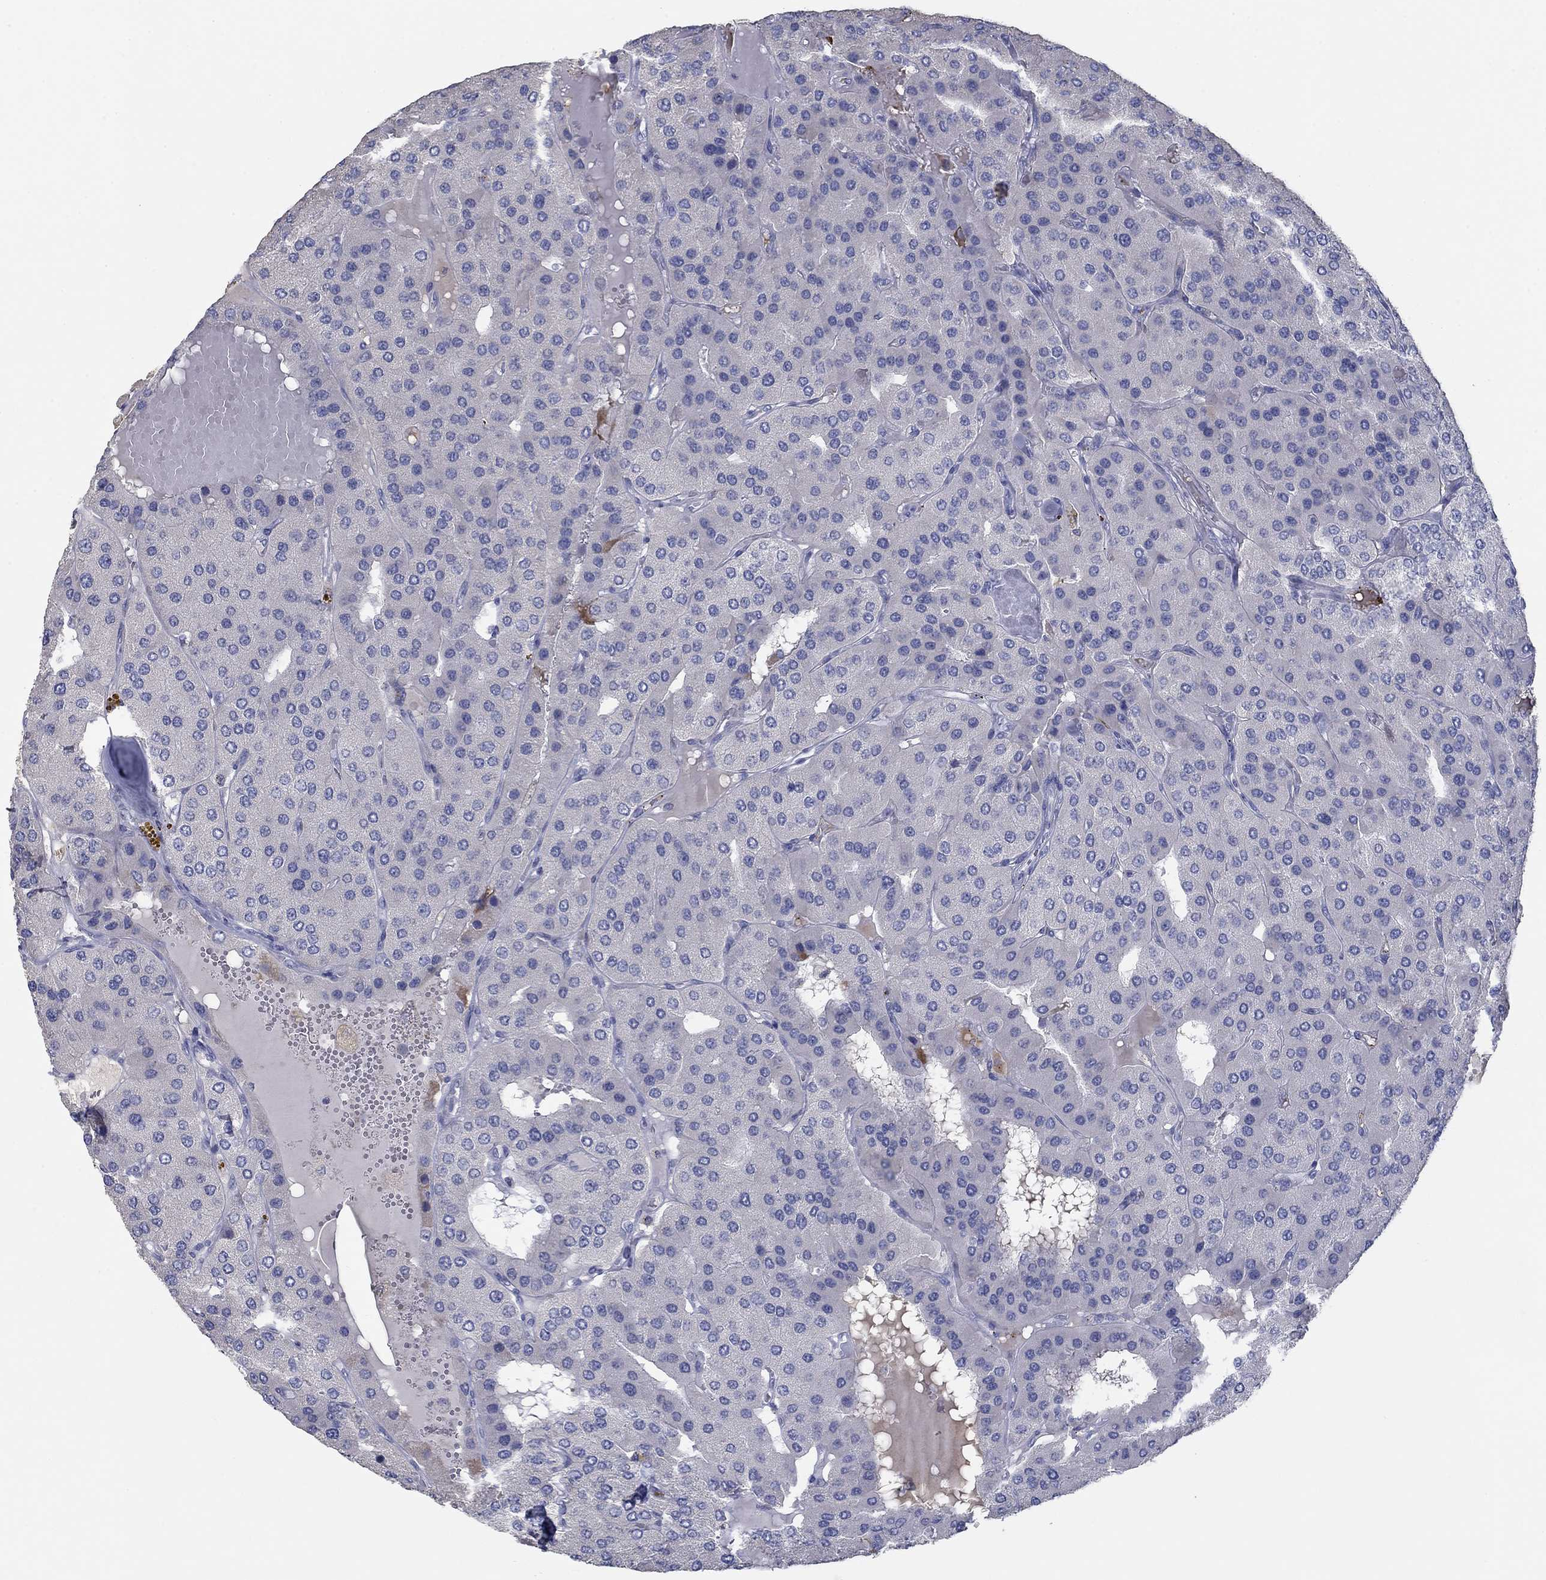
{"staining": {"intensity": "negative", "quantity": "none", "location": "none"}, "tissue": "parathyroid gland", "cell_type": "Glandular cells", "image_type": "normal", "snomed": [{"axis": "morphology", "description": "Normal tissue, NOS"}, {"axis": "morphology", "description": "Adenoma, NOS"}, {"axis": "topography", "description": "Parathyroid gland"}], "caption": "High magnification brightfield microscopy of unremarkable parathyroid gland stained with DAB (3,3'-diaminobenzidine) (brown) and counterstained with hematoxylin (blue): glandular cells show no significant positivity. The staining is performed using DAB (3,3'-diaminobenzidine) brown chromogen with nuclei counter-stained in using hematoxylin.", "gene": "APOC3", "patient": {"sex": "female", "age": 86}}